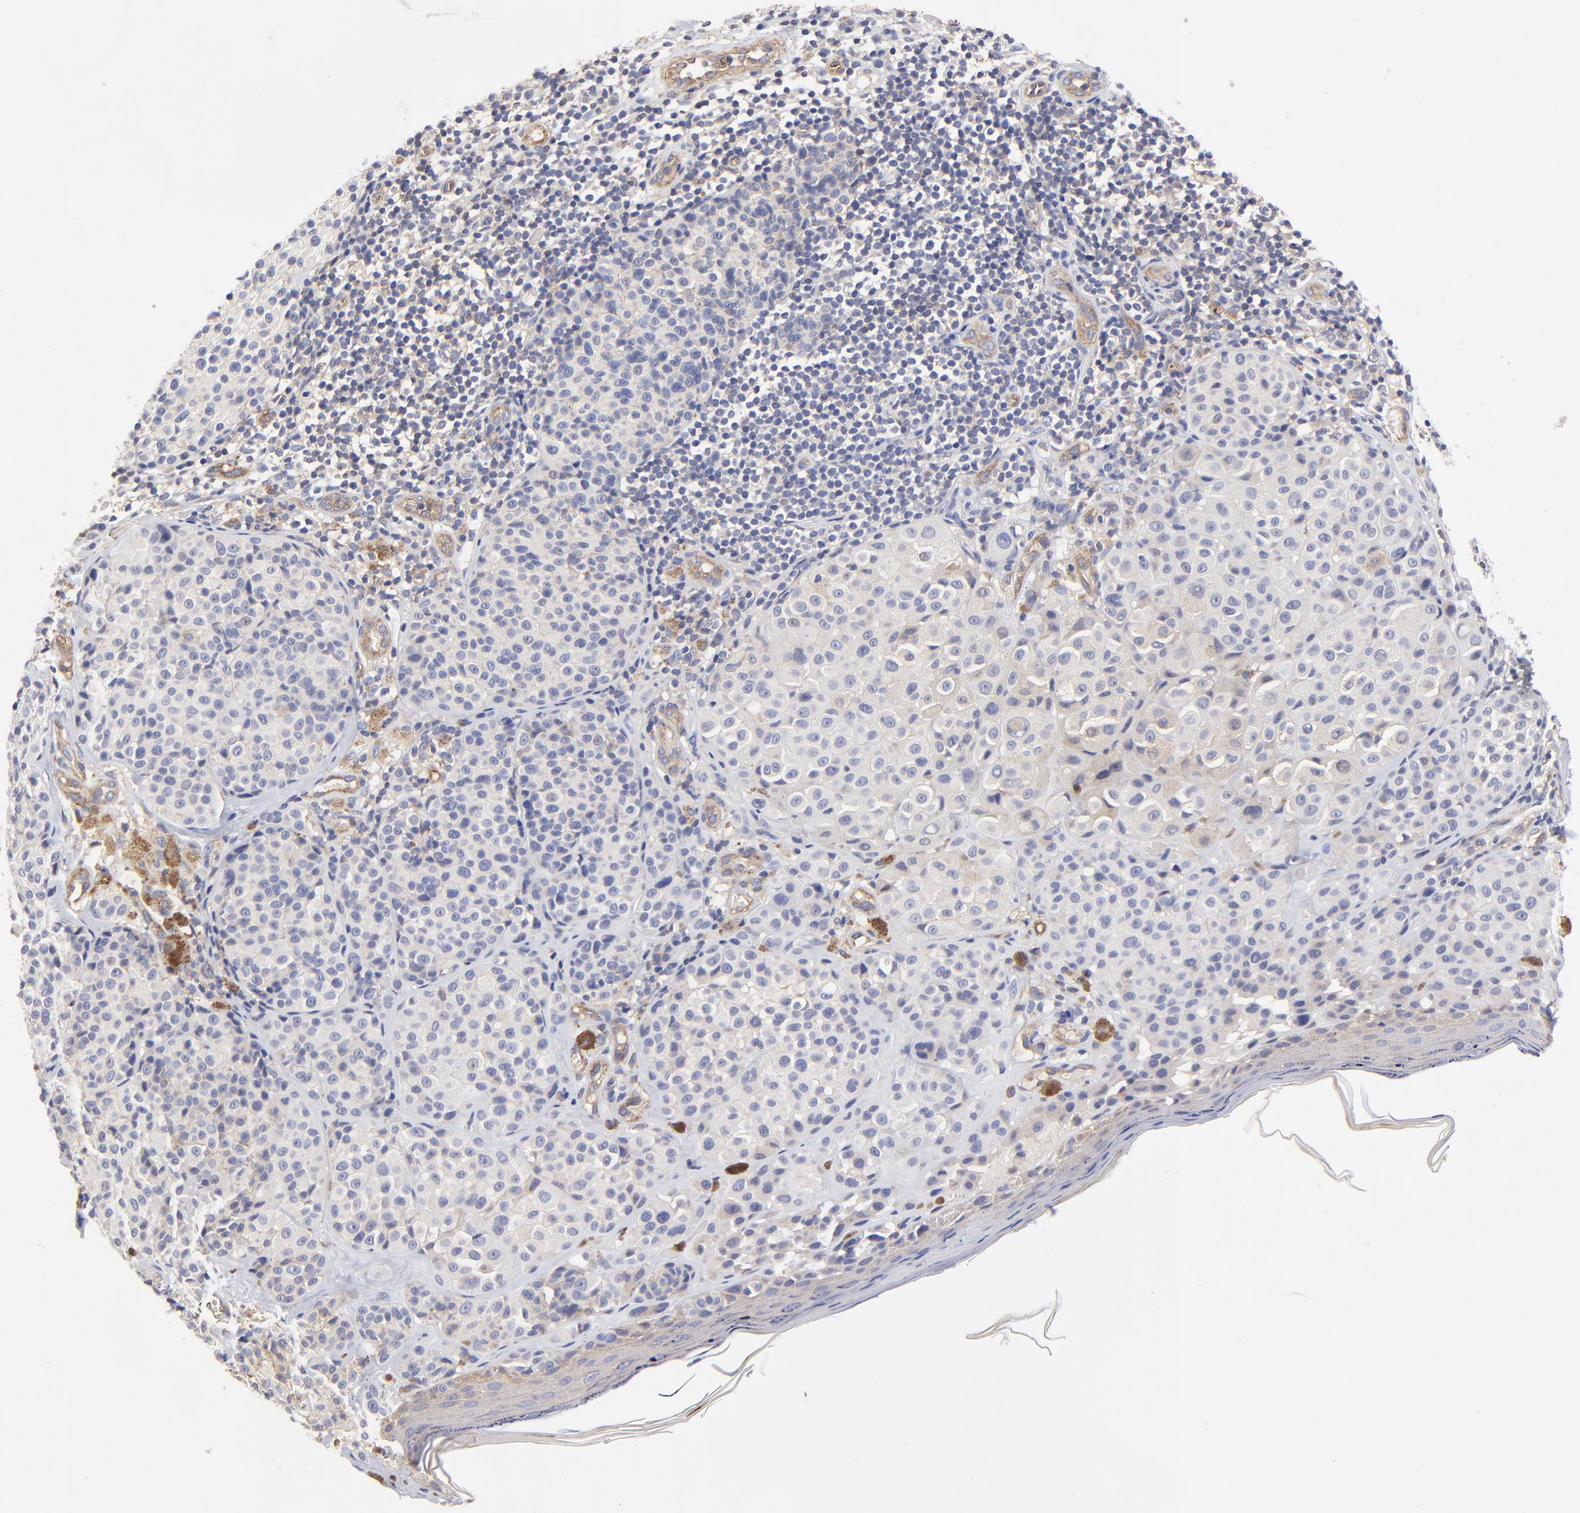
{"staining": {"intensity": "weak", "quantity": "<25%", "location": "cytoplasmic/membranous"}, "tissue": "melanoma", "cell_type": "Tumor cells", "image_type": "cancer", "snomed": [{"axis": "morphology", "description": "Malignant melanoma, NOS"}, {"axis": "topography", "description": "Skin"}], "caption": "The histopathology image exhibits no significant expression in tumor cells of melanoma.", "gene": "SULF2", "patient": {"sex": "female", "age": 75}}